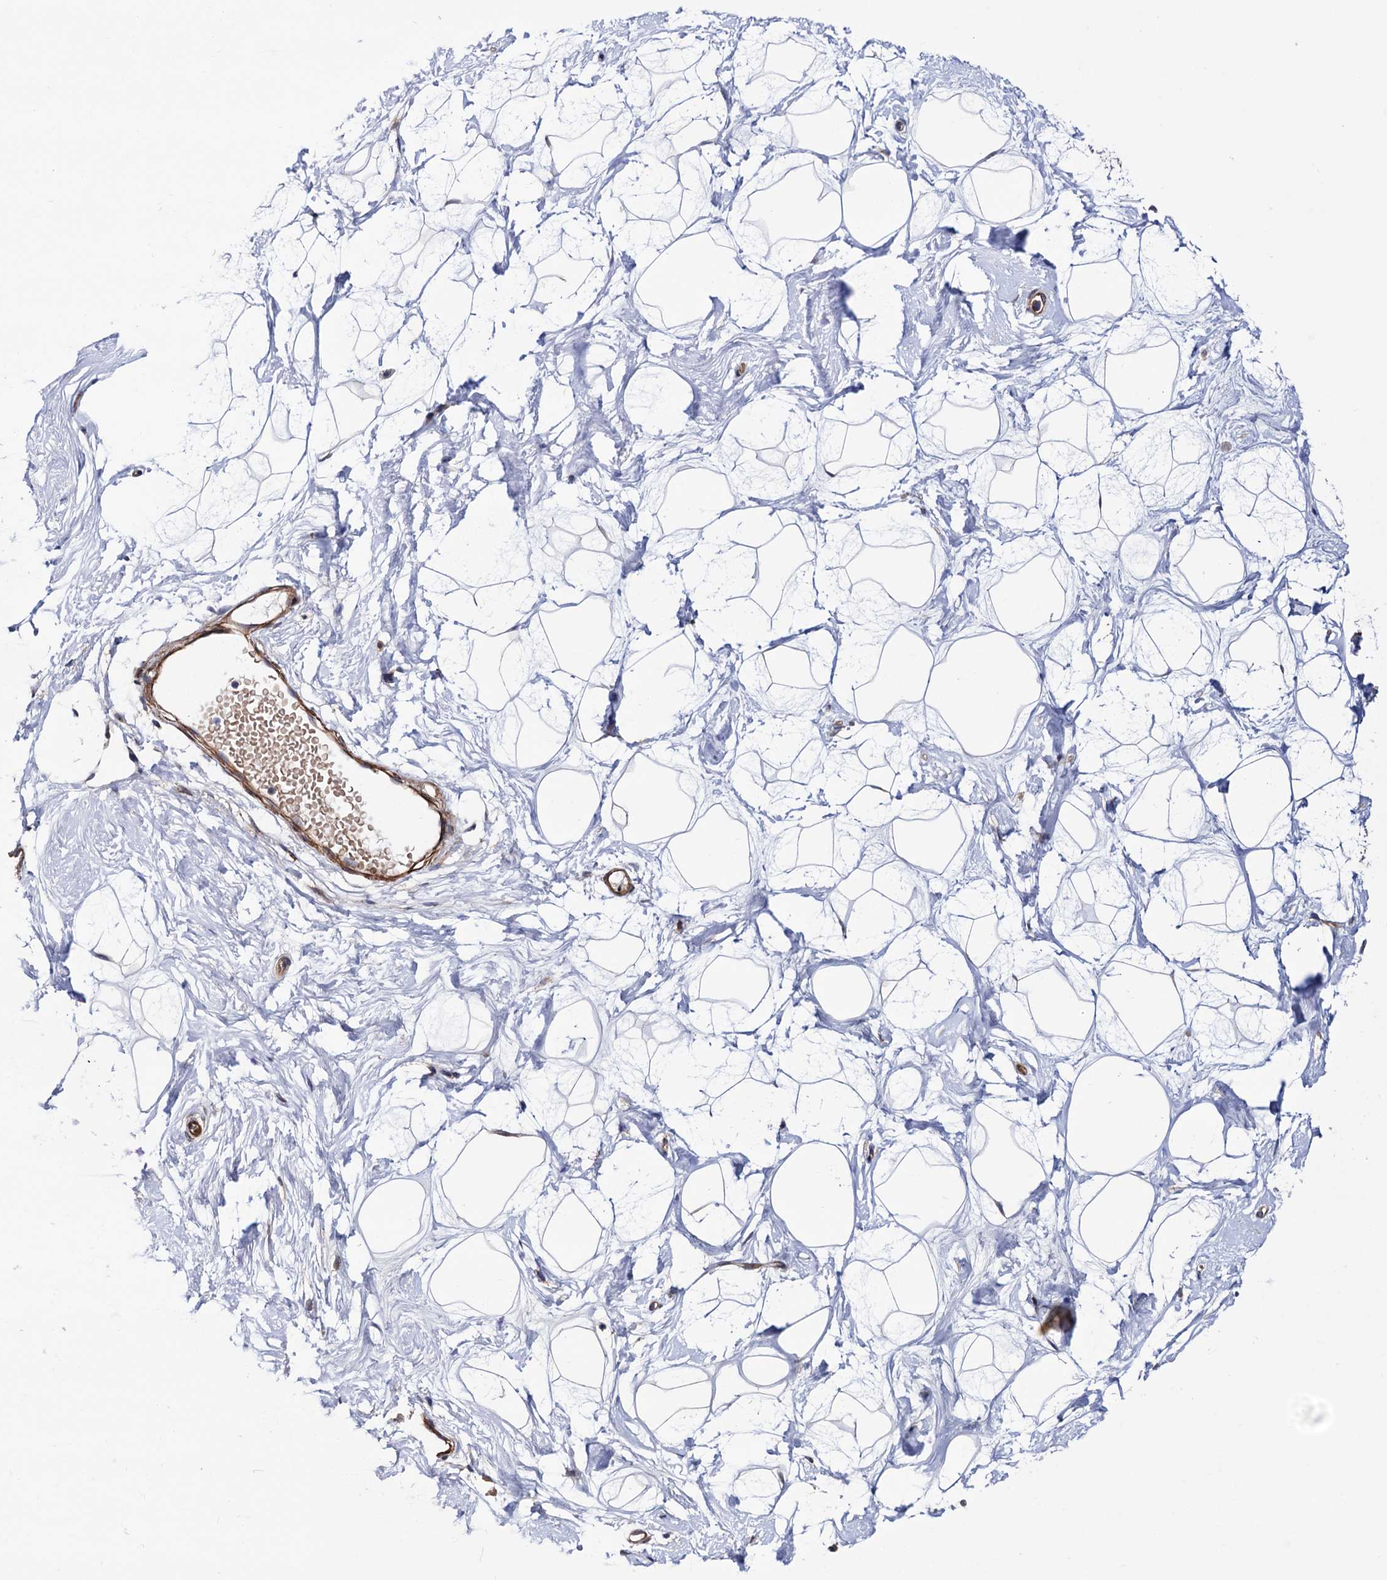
{"staining": {"intensity": "moderate", "quantity": "<25%", "location": "cytoplasmic/membranous"}, "tissue": "breast", "cell_type": "Adipocytes", "image_type": "normal", "snomed": [{"axis": "morphology", "description": "Normal tissue, NOS"}, {"axis": "morphology", "description": "Adenoma, NOS"}, {"axis": "topography", "description": "Breast"}], "caption": "IHC (DAB (3,3'-diaminobenzidine)) staining of unremarkable human breast exhibits moderate cytoplasmic/membranous protein positivity in approximately <25% of adipocytes. (IHC, brightfield microscopy, high magnification).", "gene": "FERMT2", "patient": {"sex": "female", "age": 23}}